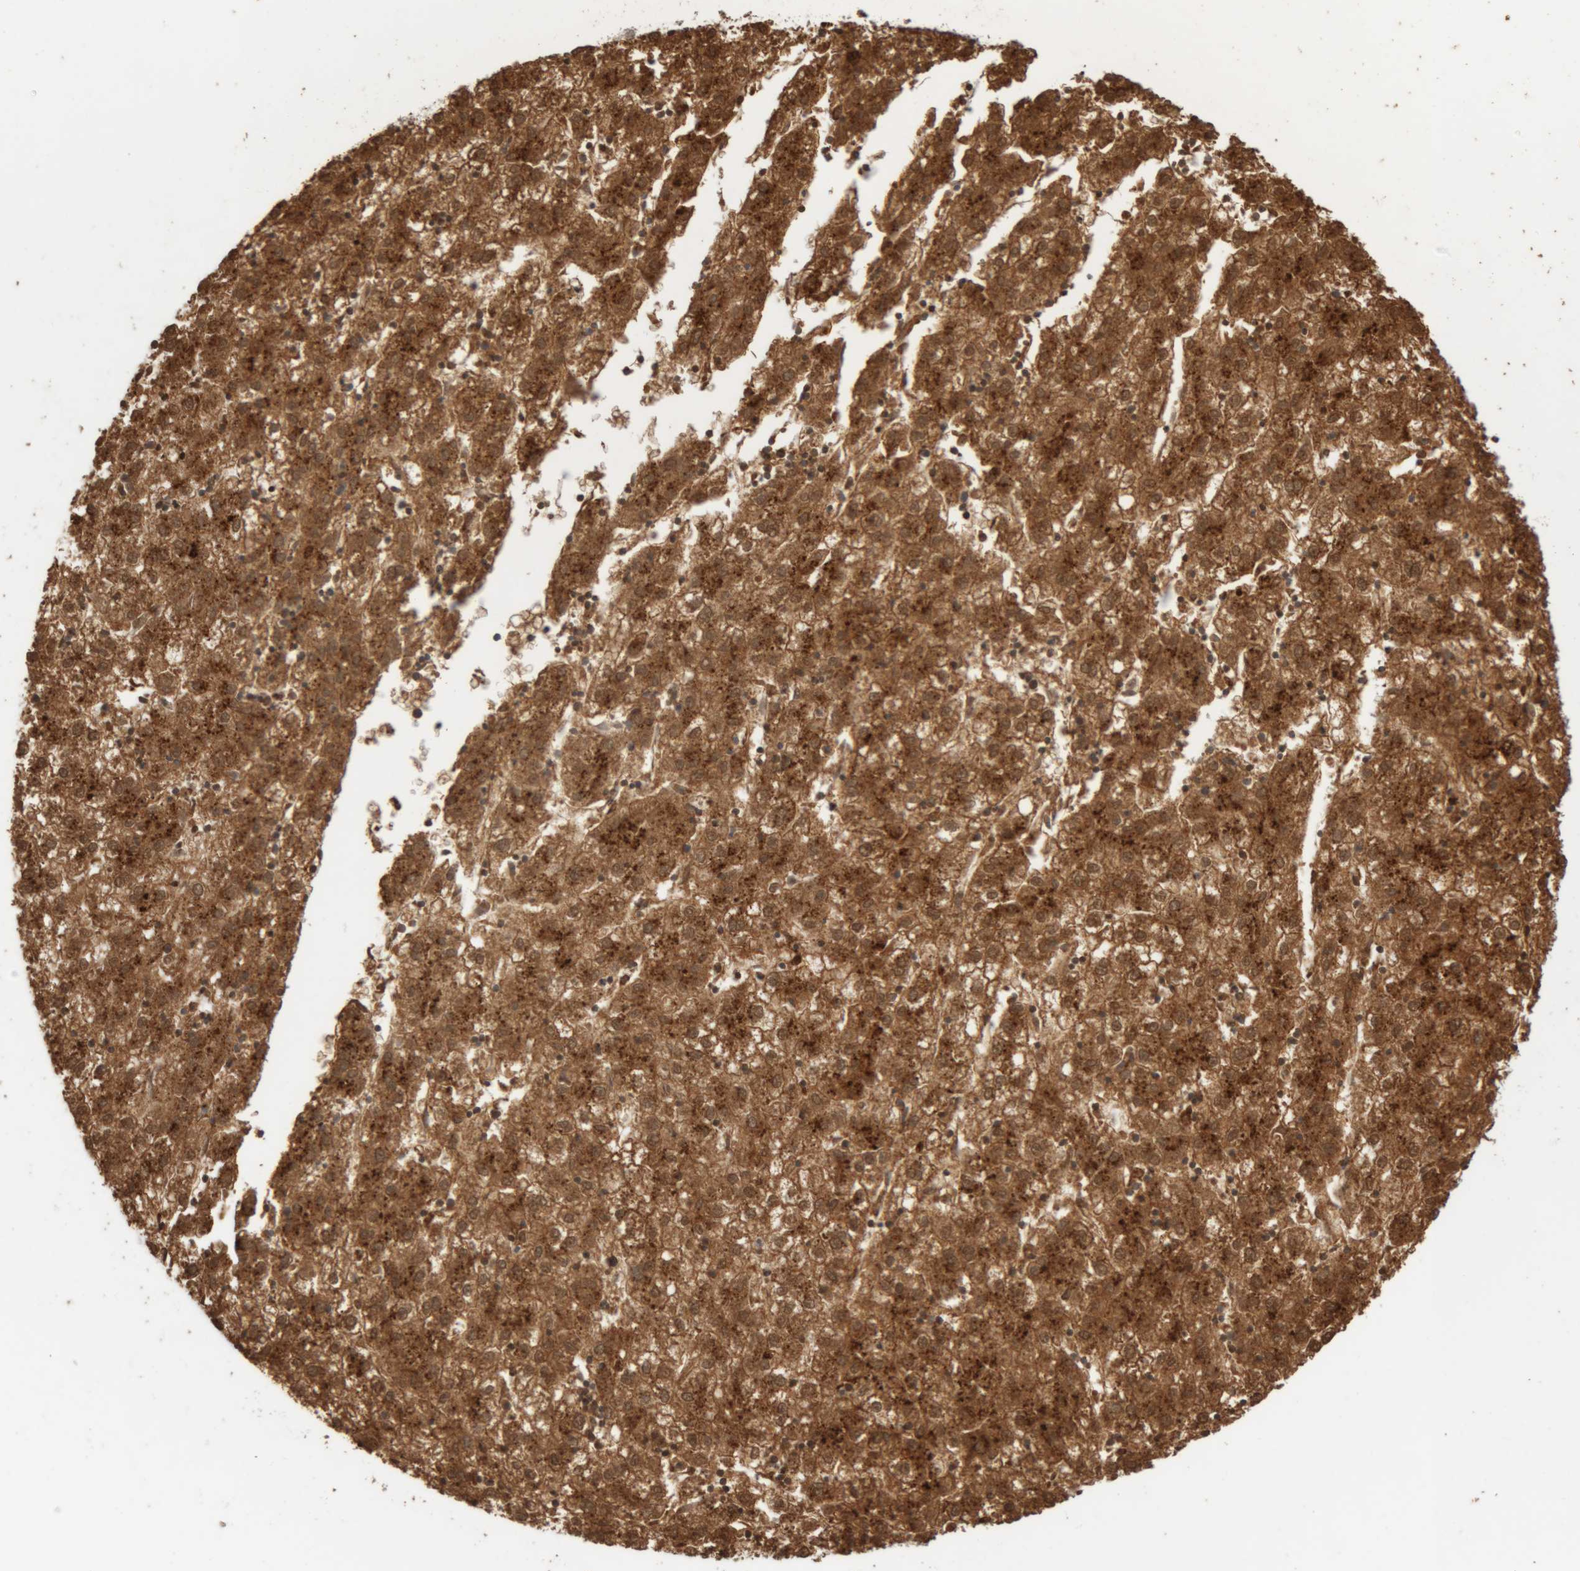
{"staining": {"intensity": "strong", "quantity": ">75%", "location": "cytoplasmic/membranous"}, "tissue": "liver cancer", "cell_type": "Tumor cells", "image_type": "cancer", "snomed": [{"axis": "morphology", "description": "Carcinoma, Hepatocellular, NOS"}, {"axis": "topography", "description": "Liver"}], "caption": "Tumor cells demonstrate strong cytoplasmic/membranous positivity in approximately >75% of cells in liver cancer (hepatocellular carcinoma). (brown staining indicates protein expression, while blue staining denotes nuclei).", "gene": "ARSA", "patient": {"sex": "male", "age": 72}}